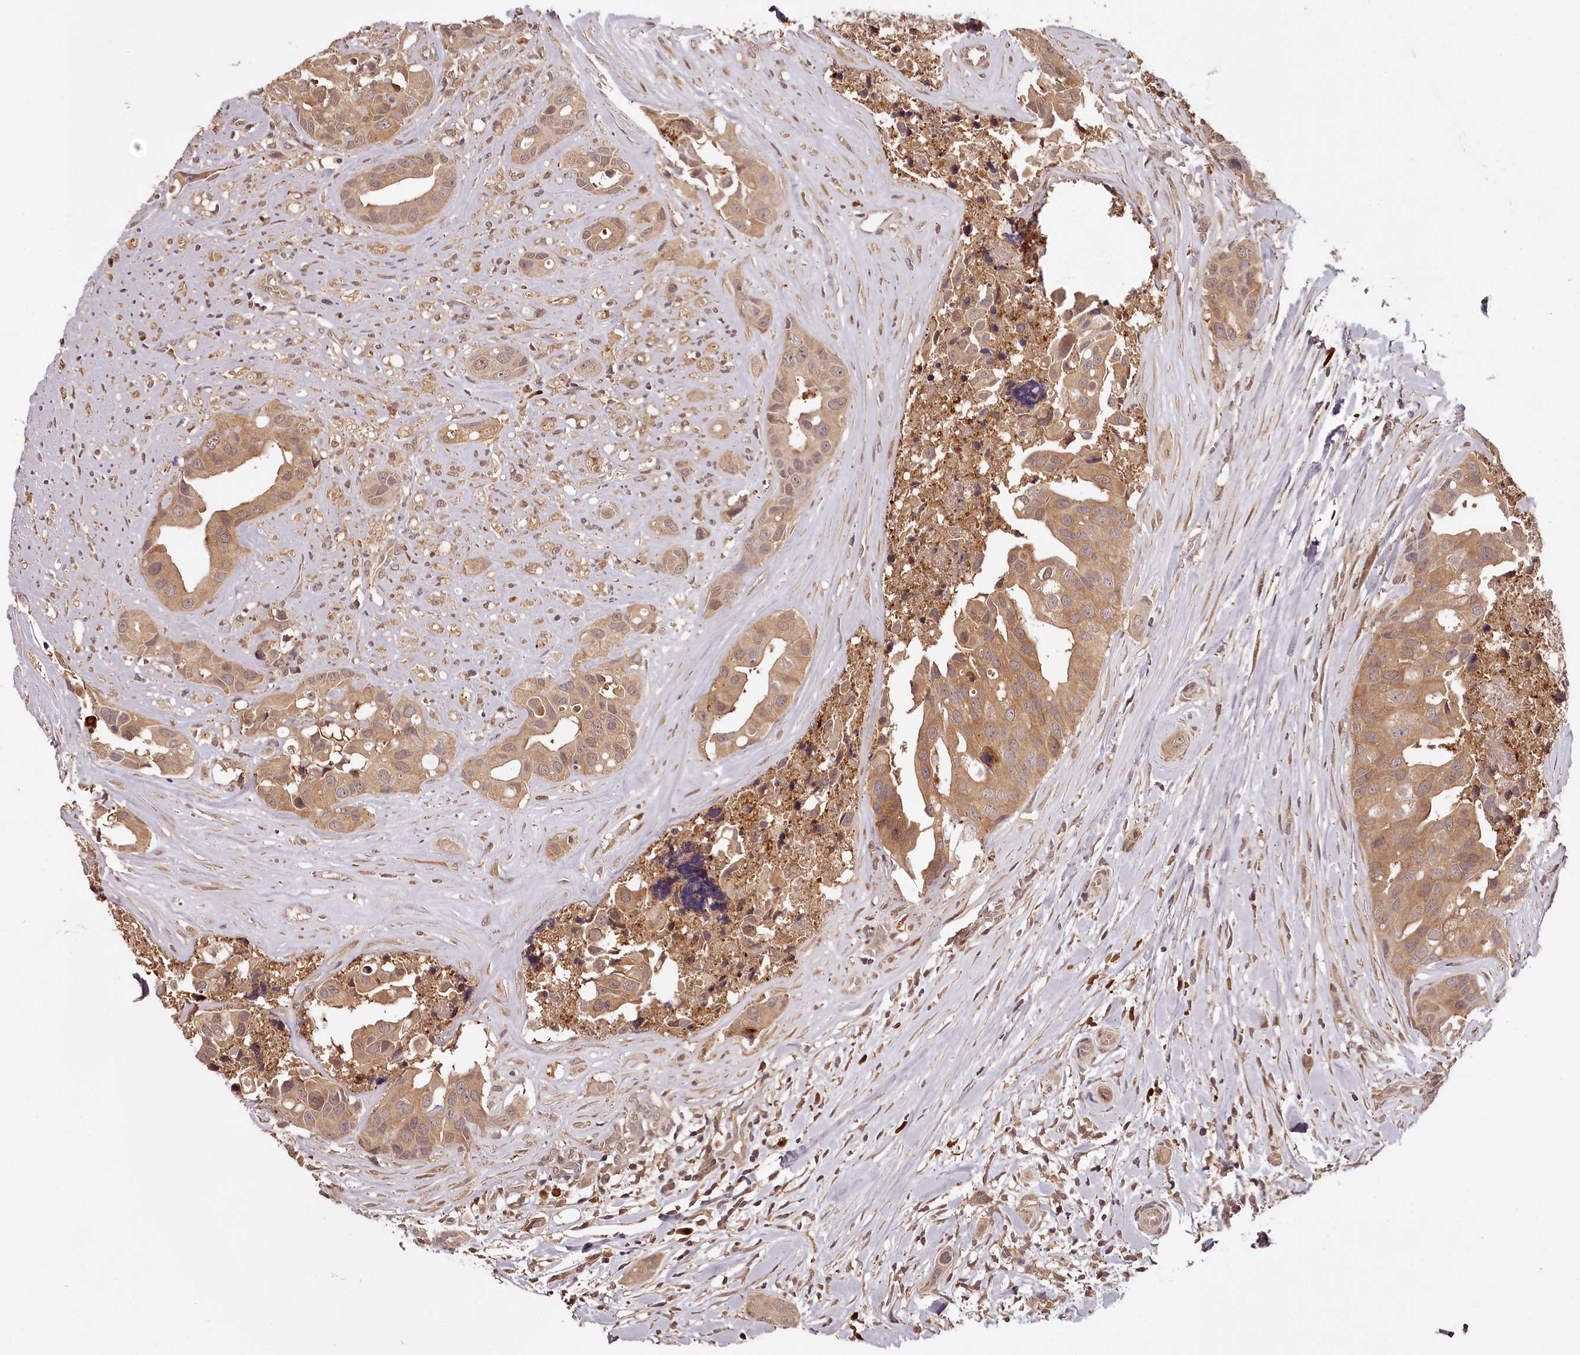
{"staining": {"intensity": "moderate", "quantity": ">75%", "location": "cytoplasmic/membranous"}, "tissue": "head and neck cancer", "cell_type": "Tumor cells", "image_type": "cancer", "snomed": [{"axis": "morphology", "description": "Adenocarcinoma, NOS"}, {"axis": "morphology", "description": "Adenocarcinoma, metastatic, NOS"}, {"axis": "topography", "description": "Head-Neck"}], "caption": "Protein staining of head and neck cancer tissue exhibits moderate cytoplasmic/membranous expression in about >75% of tumor cells.", "gene": "TTC12", "patient": {"sex": "male", "age": 75}}